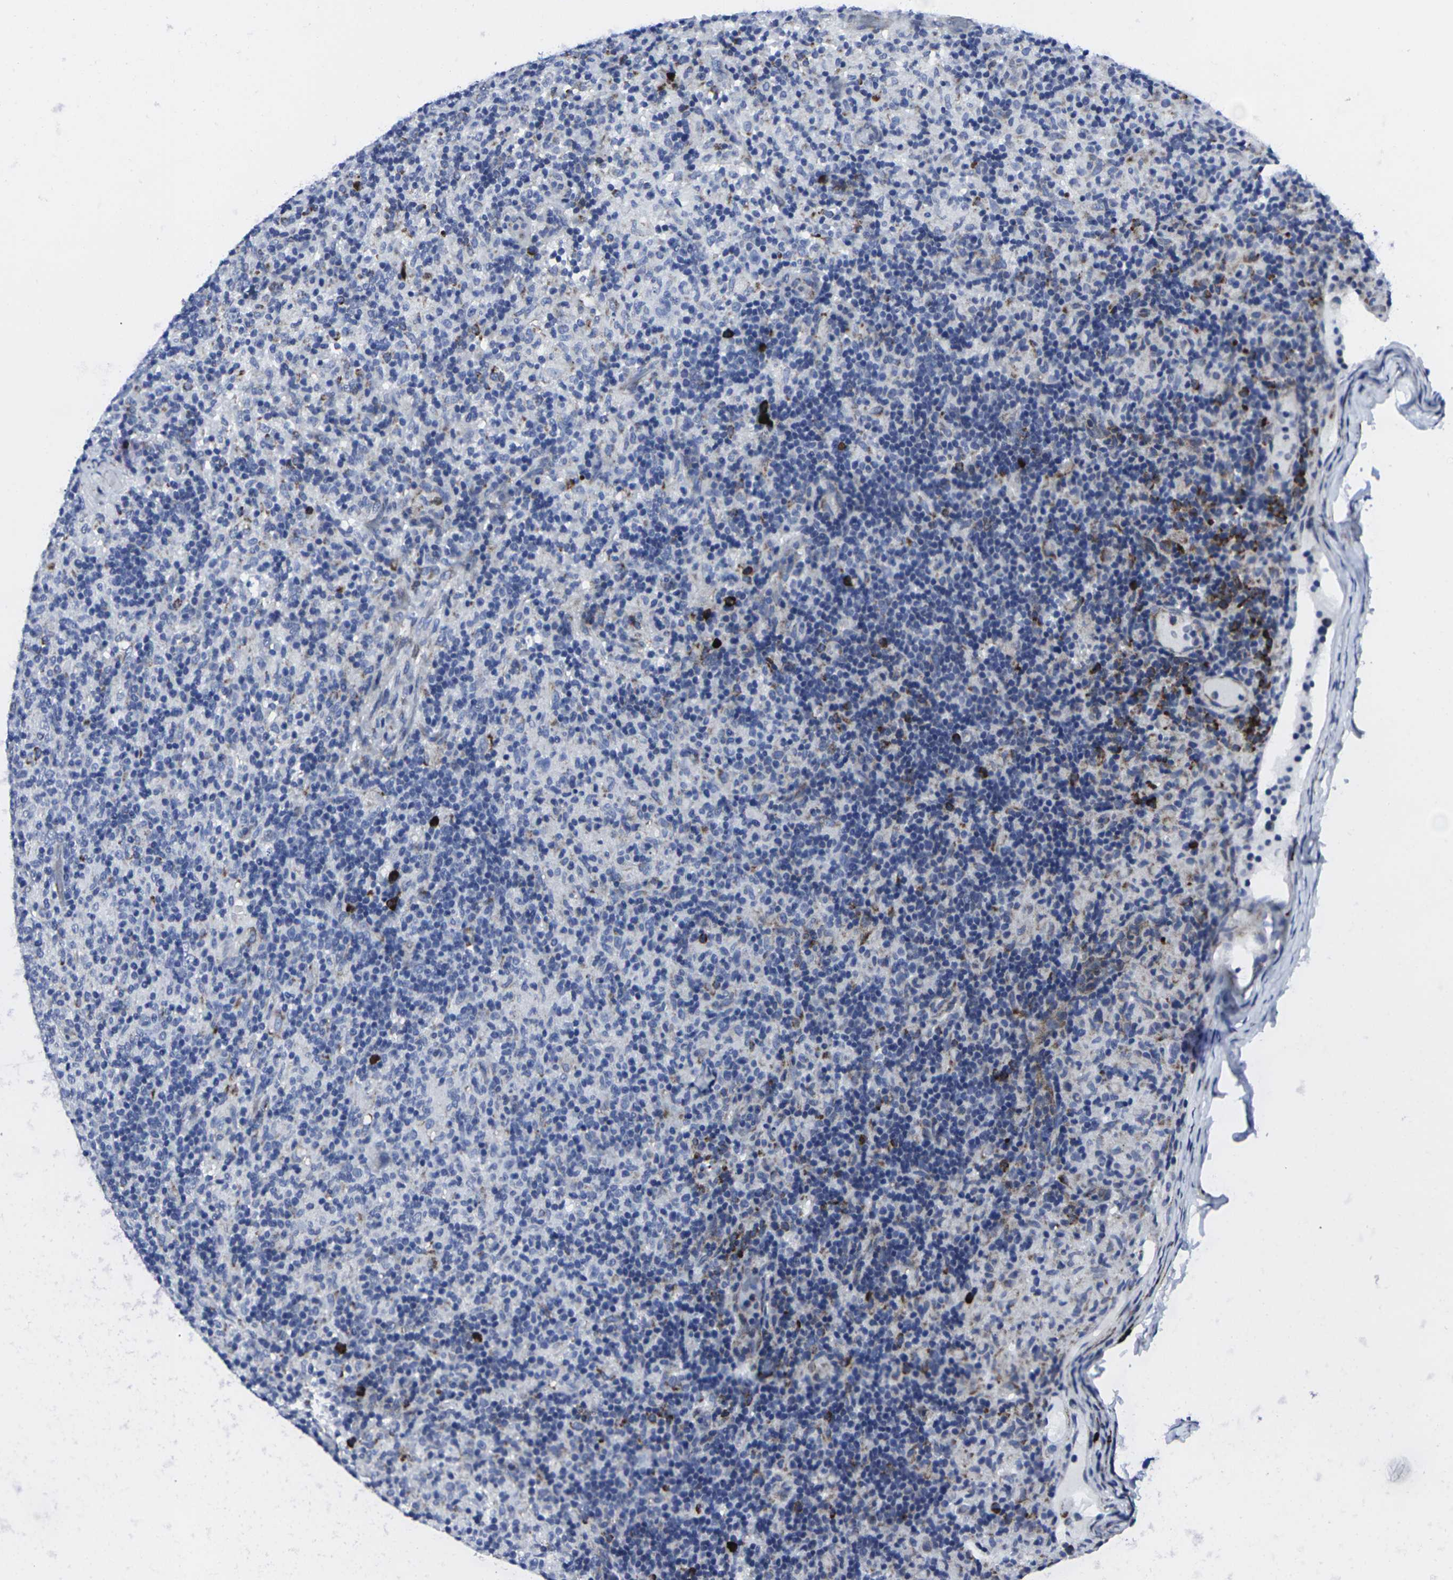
{"staining": {"intensity": "moderate", "quantity": "<25%", "location": "cytoplasmic/membranous"}, "tissue": "lymphoma", "cell_type": "Tumor cells", "image_type": "cancer", "snomed": [{"axis": "morphology", "description": "Hodgkin's disease, NOS"}, {"axis": "topography", "description": "Lymph node"}], "caption": "An image of human lymphoma stained for a protein shows moderate cytoplasmic/membranous brown staining in tumor cells.", "gene": "RPN1", "patient": {"sex": "male", "age": 70}}